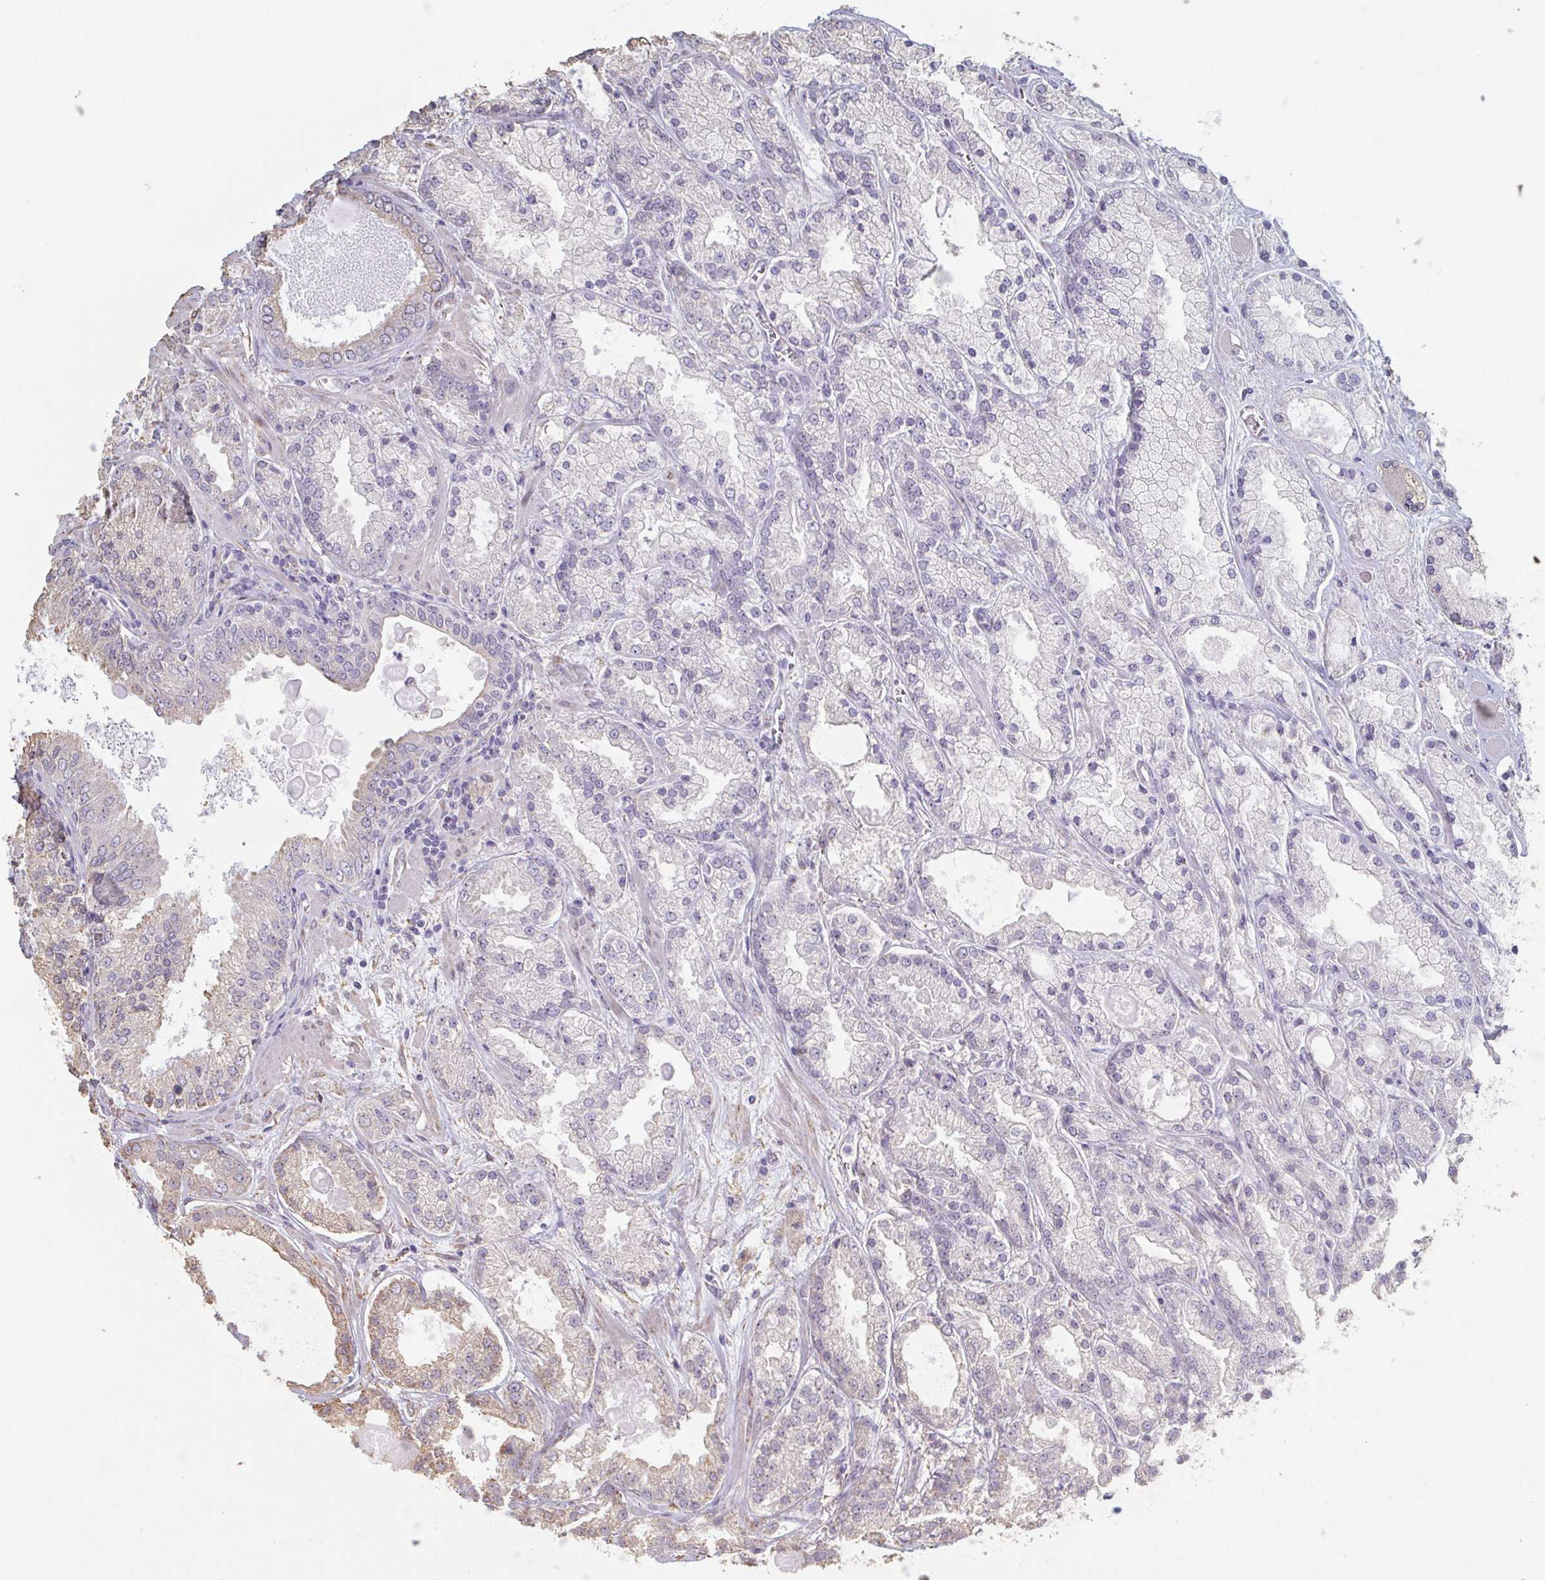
{"staining": {"intensity": "moderate", "quantity": "<25%", "location": "cytoplasmic/membranous"}, "tissue": "prostate cancer", "cell_type": "Tumor cells", "image_type": "cancer", "snomed": [{"axis": "morphology", "description": "Adenocarcinoma, High grade"}, {"axis": "topography", "description": "Prostate"}], "caption": "Human prostate cancer (high-grade adenocarcinoma) stained with a protein marker reveals moderate staining in tumor cells.", "gene": "RAB5IF", "patient": {"sex": "male", "age": 67}}